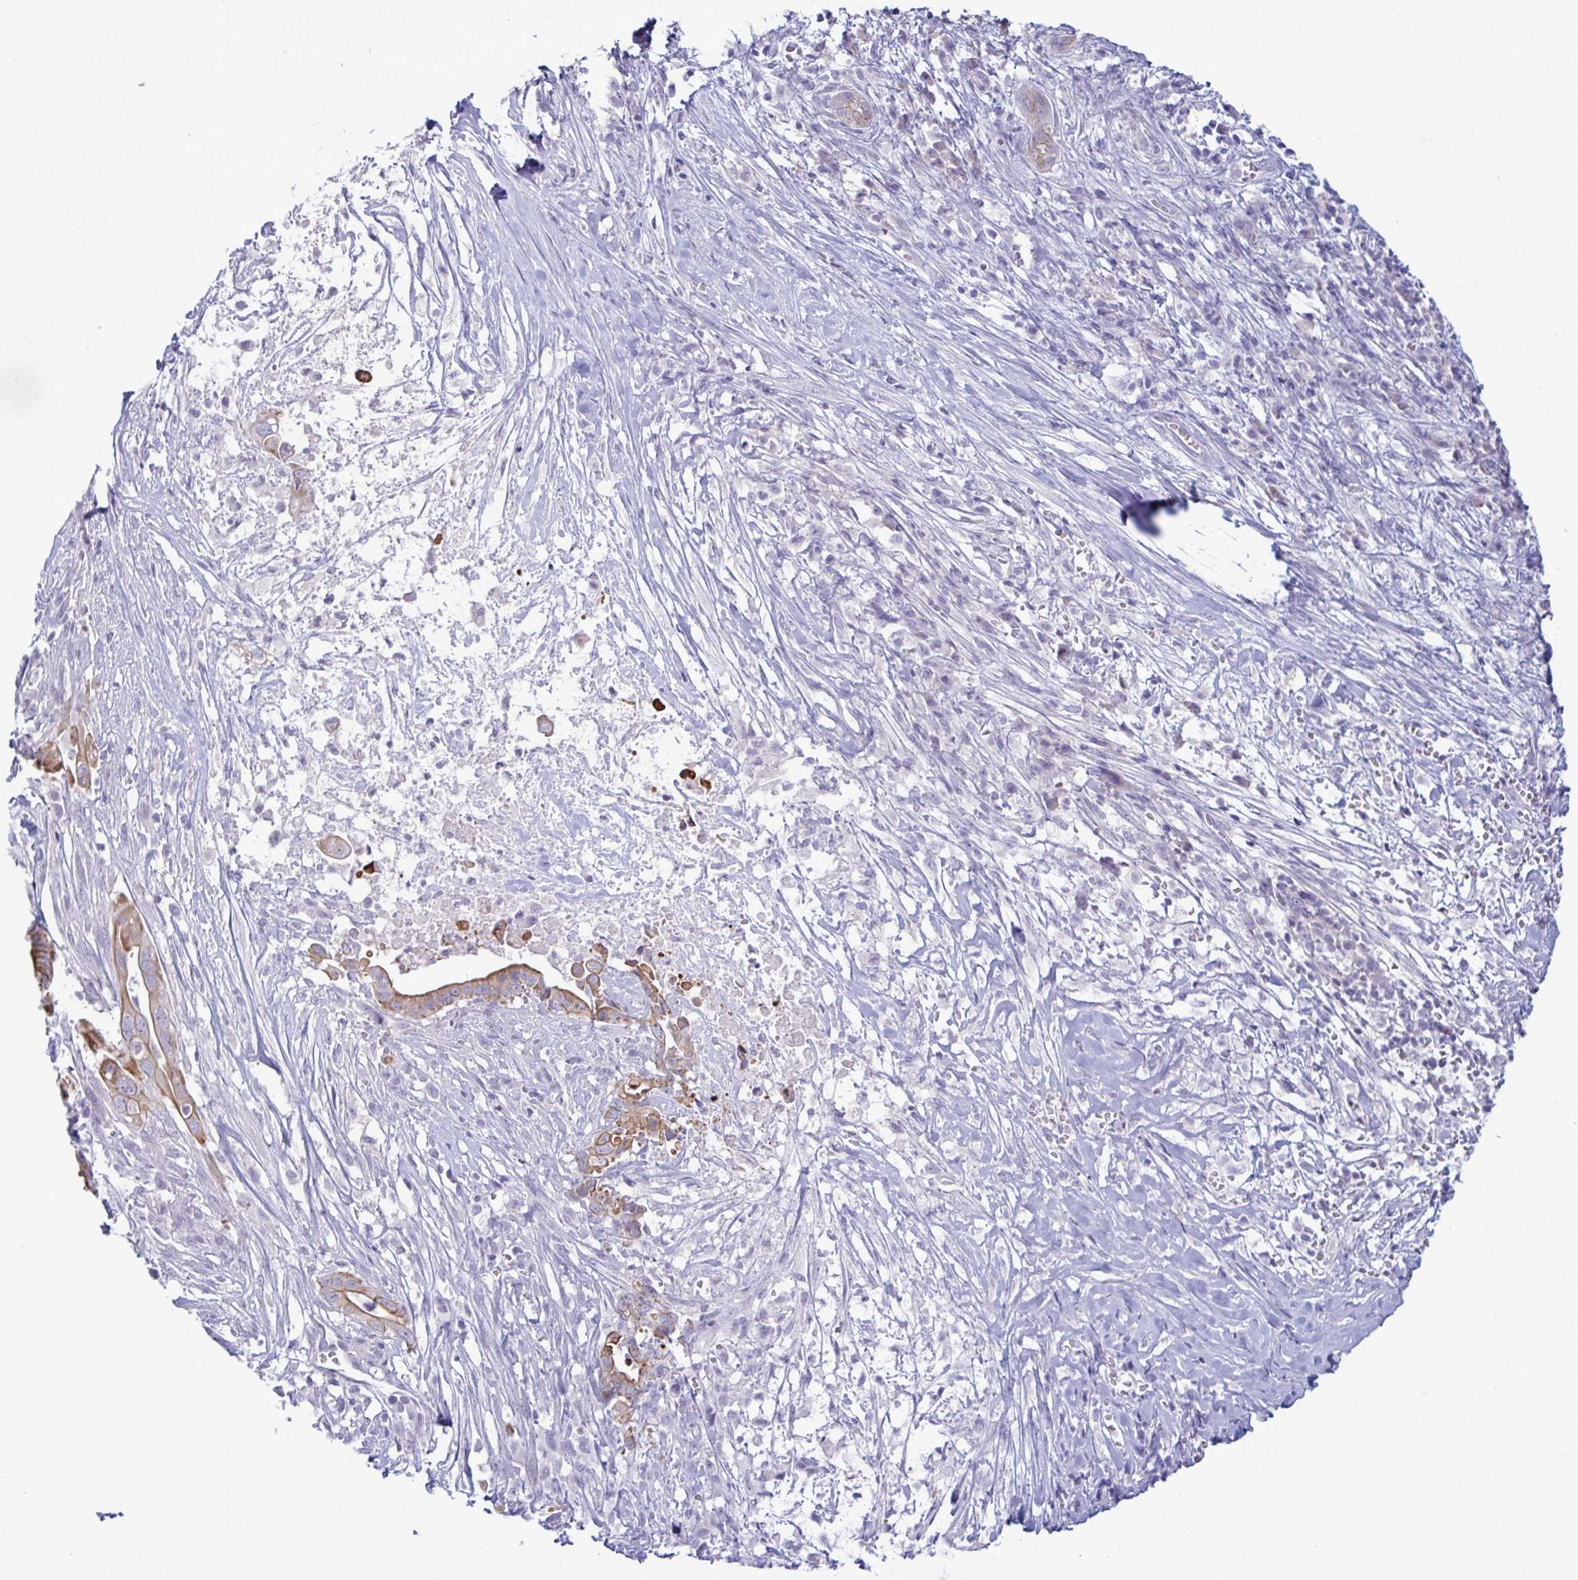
{"staining": {"intensity": "moderate", "quantity": "25%-75%", "location": "cytoplasmic/membranous"}, "tissue": "pancreatic cancer", "cell_type": "Tumor cells", "image_type": "cancer", "snomed": [{"axis": "morphology", "description": "Adenocarcinoma, NOS"}, {"axis": "topography", "description": "Pancreas"}], "caption": "High-magnification brightfield microscopy of pancreatic cancer (adenocarcinoma) stained with DAB (brown) and counterstained with hematoxylin (blue). tumor cells exhibit moderate cytoplasmic/membranous staining is appreciated in approximately25%-75% of cells. (Stains: DAB in brown, nuclei in blue, Microscopy: brightfield microscopy at high magnification).", "gene": "TENT5D", "patient": {"sex": "male", "age": 61}}